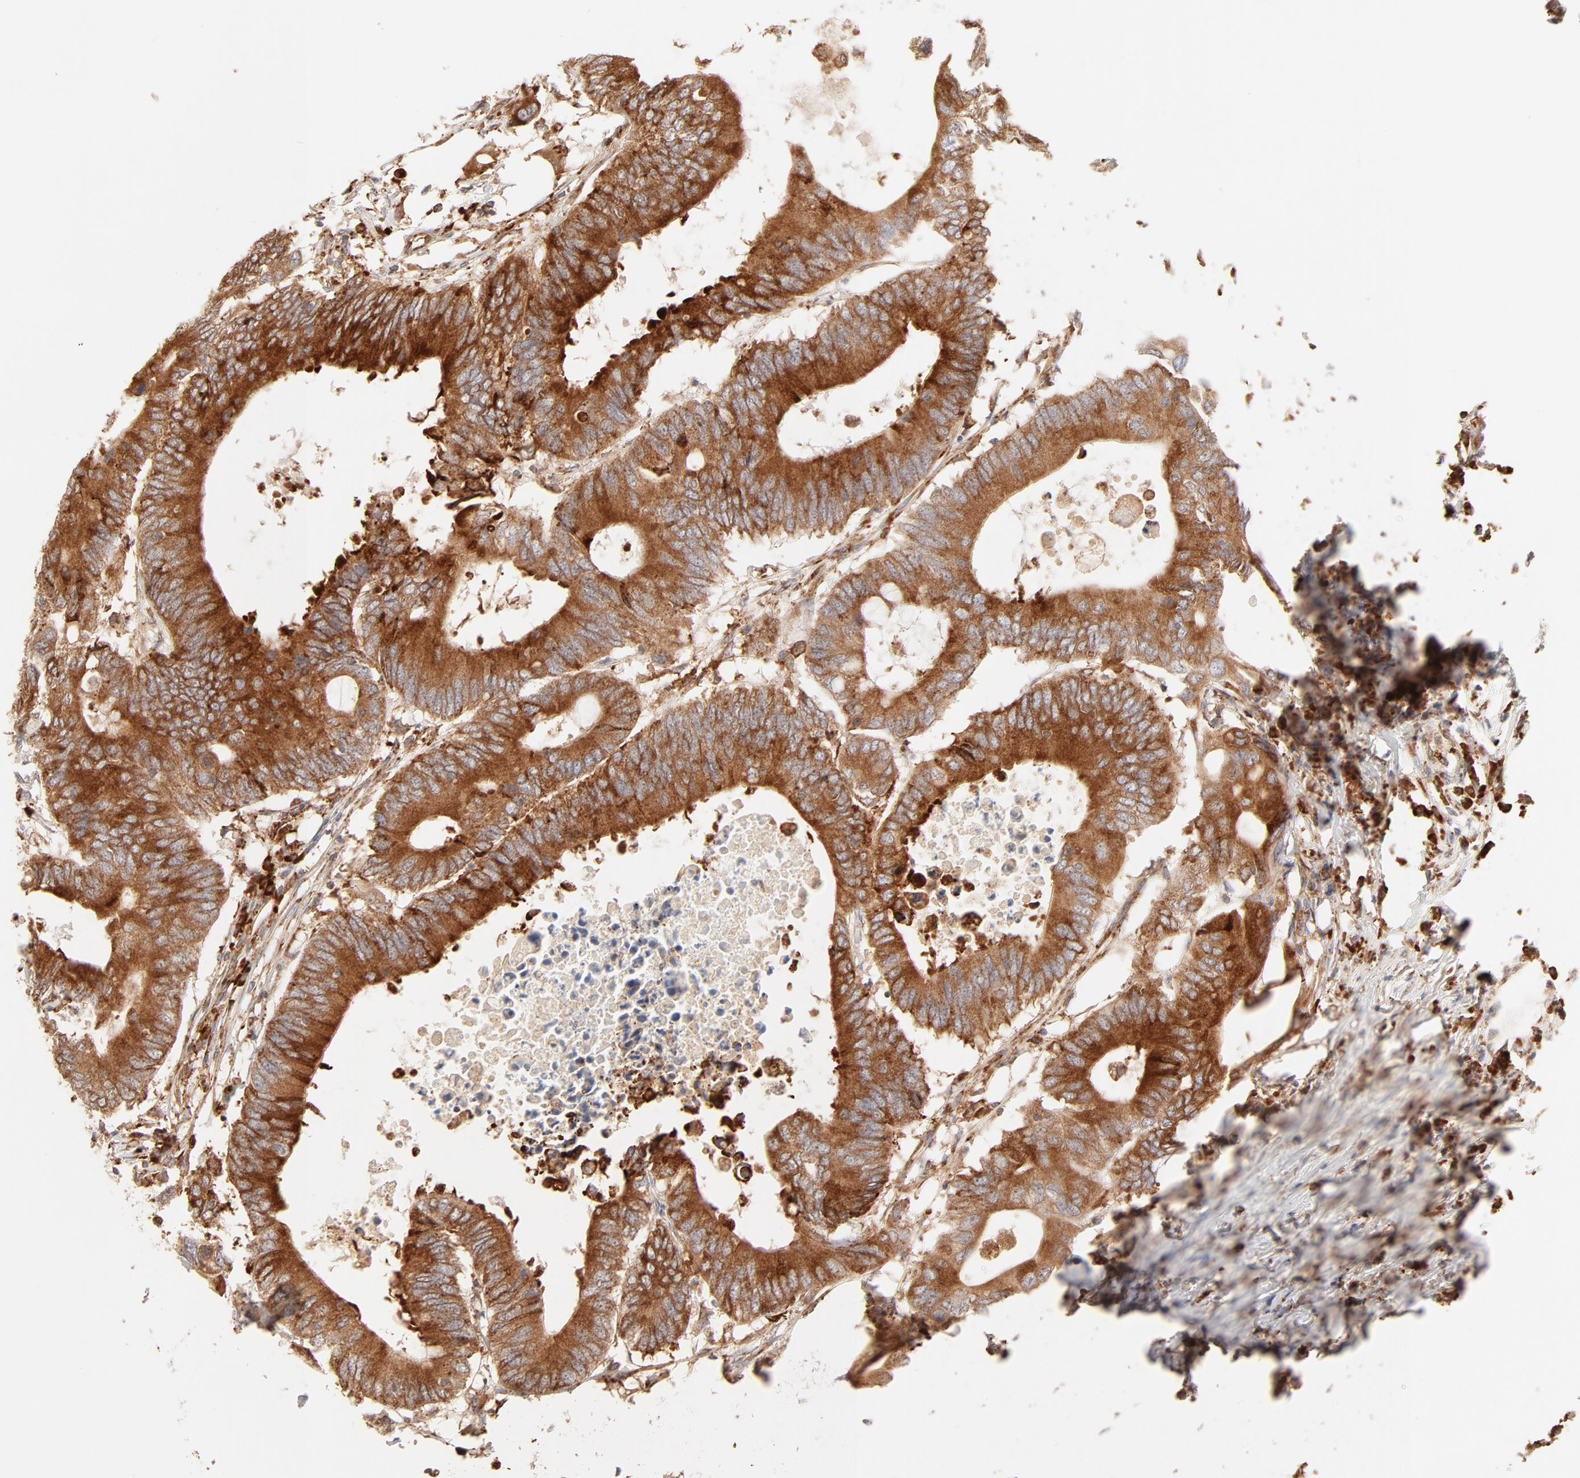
{"staining": {"intensity": "strong", "quantity": ">75%", "location": "cytoplasmic/membranous"}, "tissue": "colorectal cancer", "cell_type": "Tumor cells", "image_type": "cancer", "snomed": [{"axis": "morphology", "description": "Adenocarcinoma, NOS"}, {"axis": "topography", "description": "Colon"}], "caption": "The histopathology image reveals immunohistochemical staining of colorectal cancer. There is strong cytoplasmic/membranous expression is present in approximately >75% of tumor cells.", "gene": "PARP12", "patient": {"sex": "male", "age": 71}}